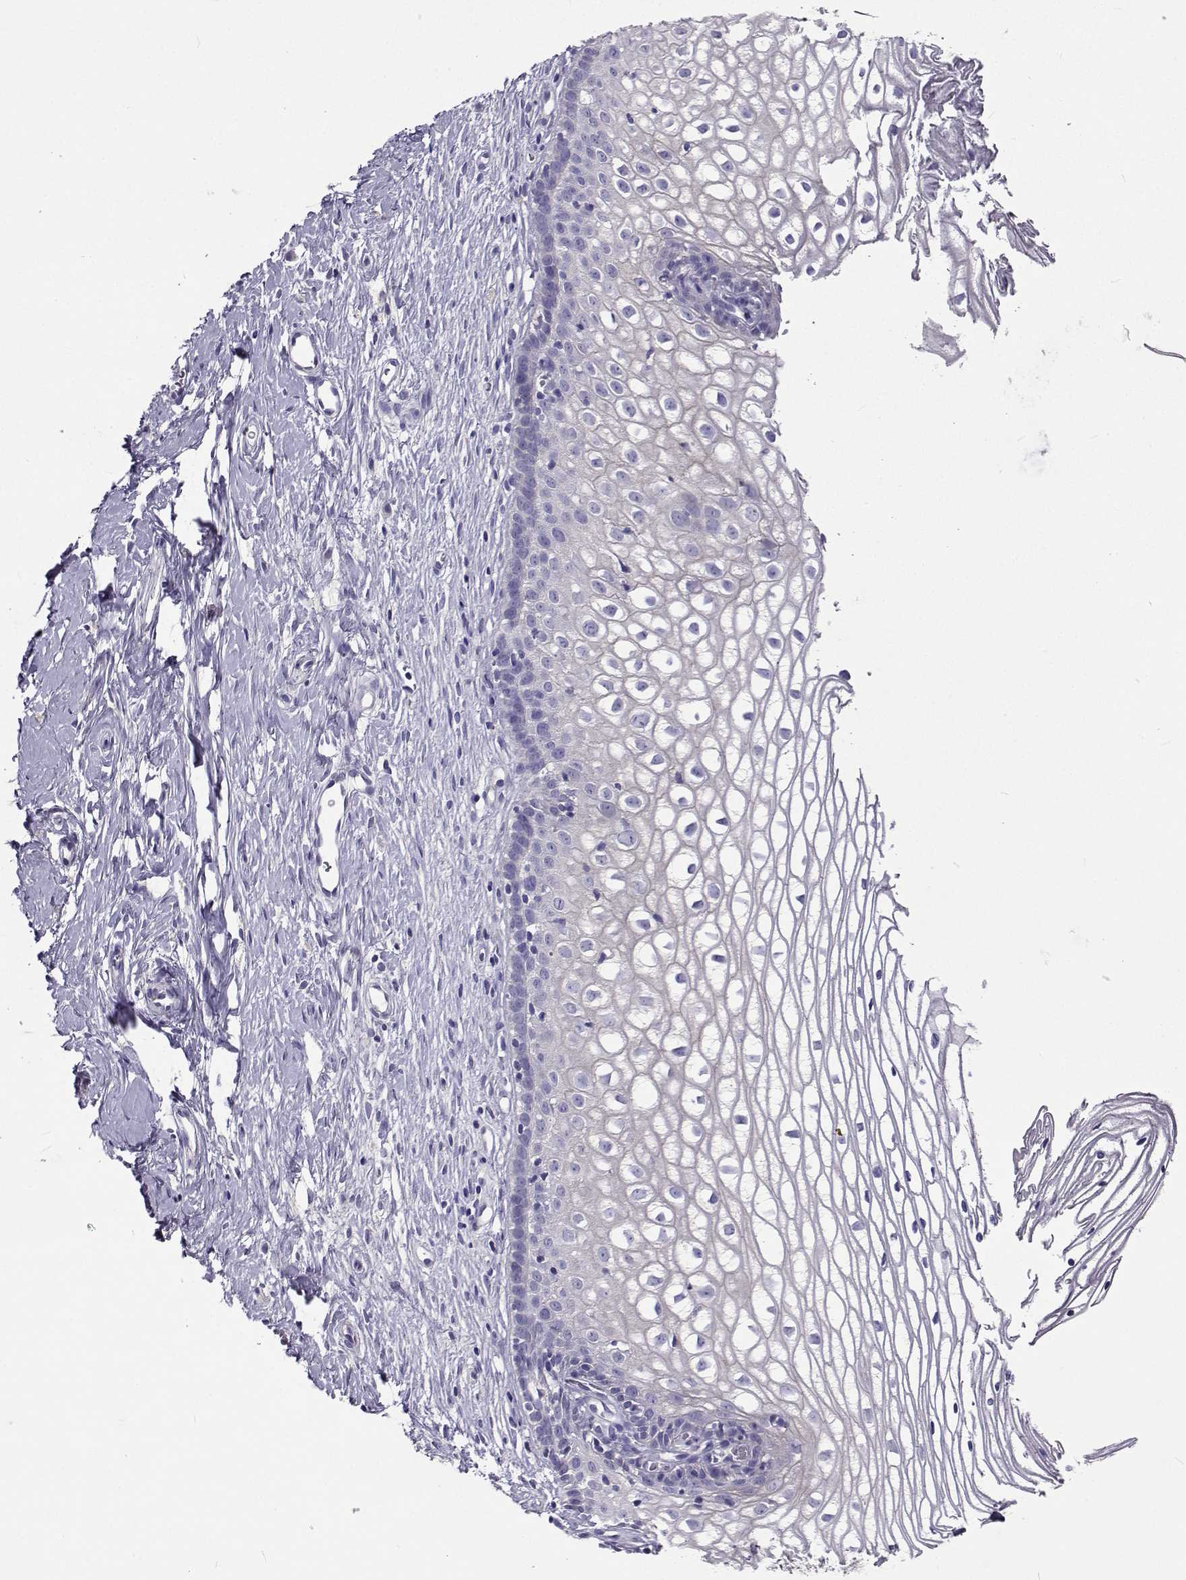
{"staining": {"intensity": "negative", "quantity": "none", "location": "none"}, "tissue": "cervix", "cell_type": "Glandular cells", "image_type": "normal", "snomed": [{"axis": "morphology", "description": "Normal tissue, NOS"}, {"axis": "topography", "description": "Cervix"}], "caption": "Immunohistochemistry of normal human cervix demonstrates no positivity in glandular cells.", "gene": "LHFPL7", "patient": {"sex": "female", "age": 40}}